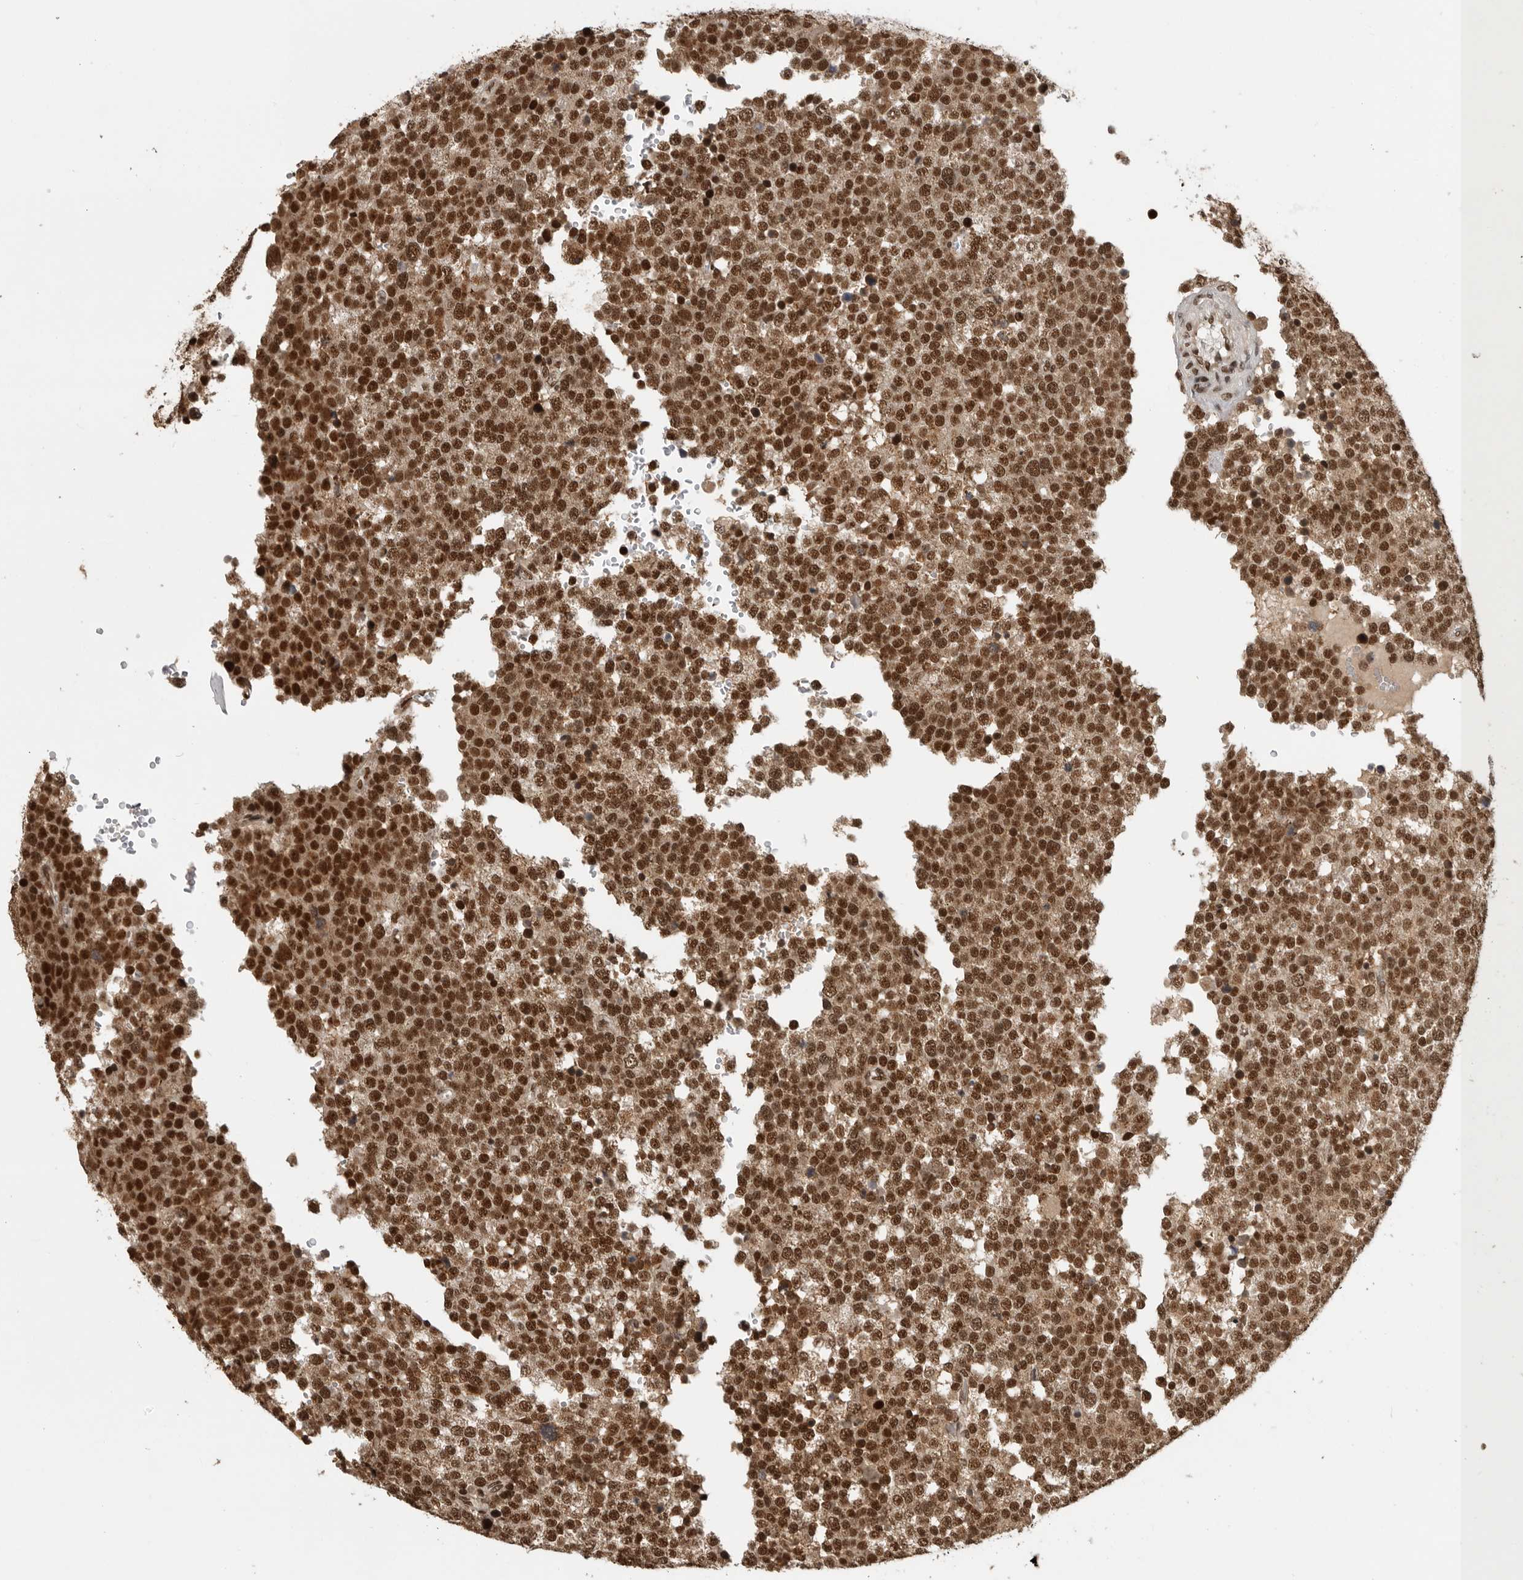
{"staining": {"intensity": "strong", "quantity": ">75%", "location": "cytoplasmic/membranous,nuclear"}, "tissue": "testis cancer", "cell_type": "Tumor cells", "image_type": "cancer", "snomed": [{"axis": "morphology", "description": "Seminoma, NOS"}, {"axis": "topography", "description": "Testis"}], "caption": "Strong cytoplasmic/membranous and nuclear protein staining is identified in about >75% of tumor cells in testis seminoma. (DAB (3,3'-diaminobenzidine) IHC with brightfield microscopy, high magnification).", "gene": "CBLL1", "patient": {"sex": "male", "age": 71}}